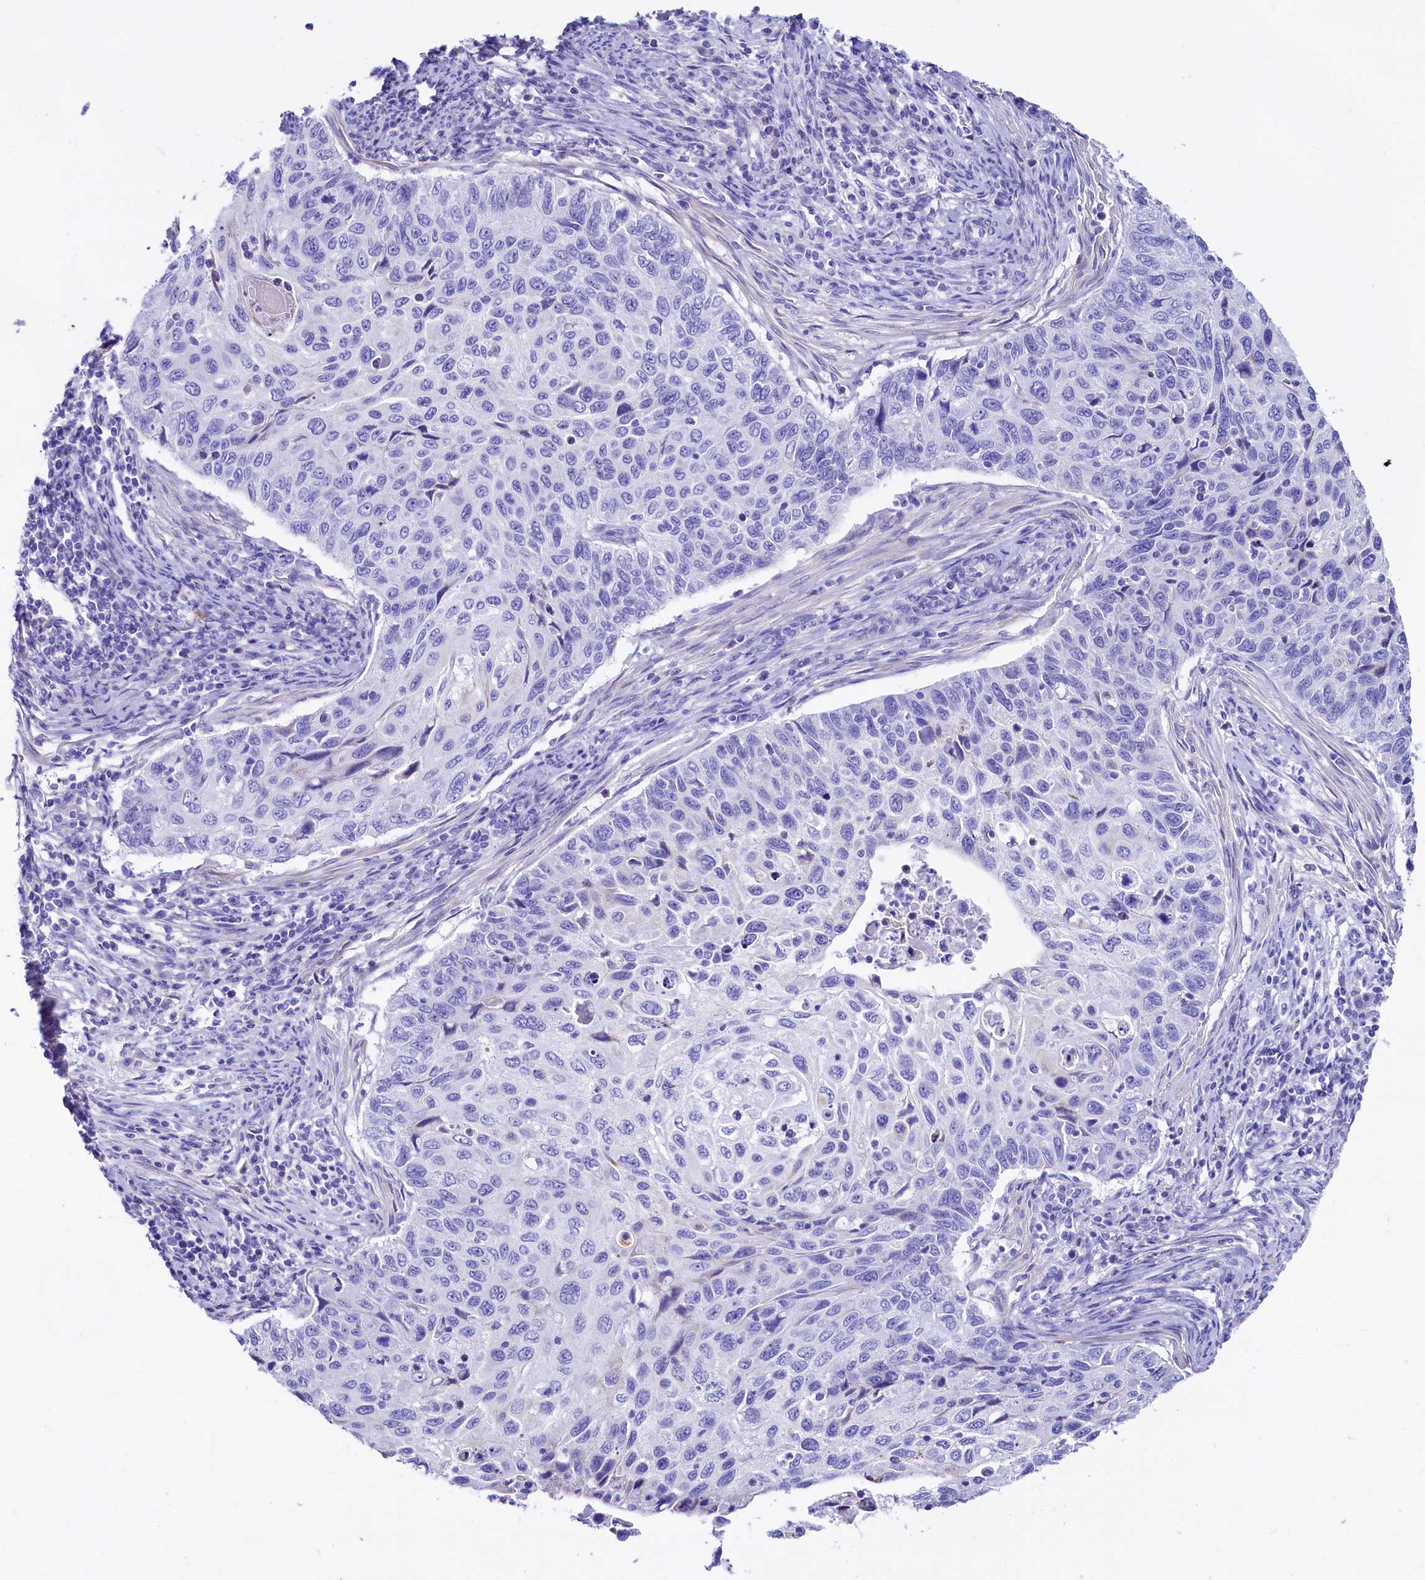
{"staining": {"intensity": "negative", "quantity": "none", "location": "none"}, "tissue": "cervical cancer", "cell_type": "Tumor cells", "image_type": "cancer", "snomed": [{"axis": "morphology", "description": "Squamous cell carcinoma, NOS"}, {"axis": "topography", "description": "Cervix"}], "caption": "Tumor cells show no significant protein positivity in cervical cancer (squamous cell carcinoma).", "gene": "RBP3", "patient": {"sex": "female", "age": 70}}